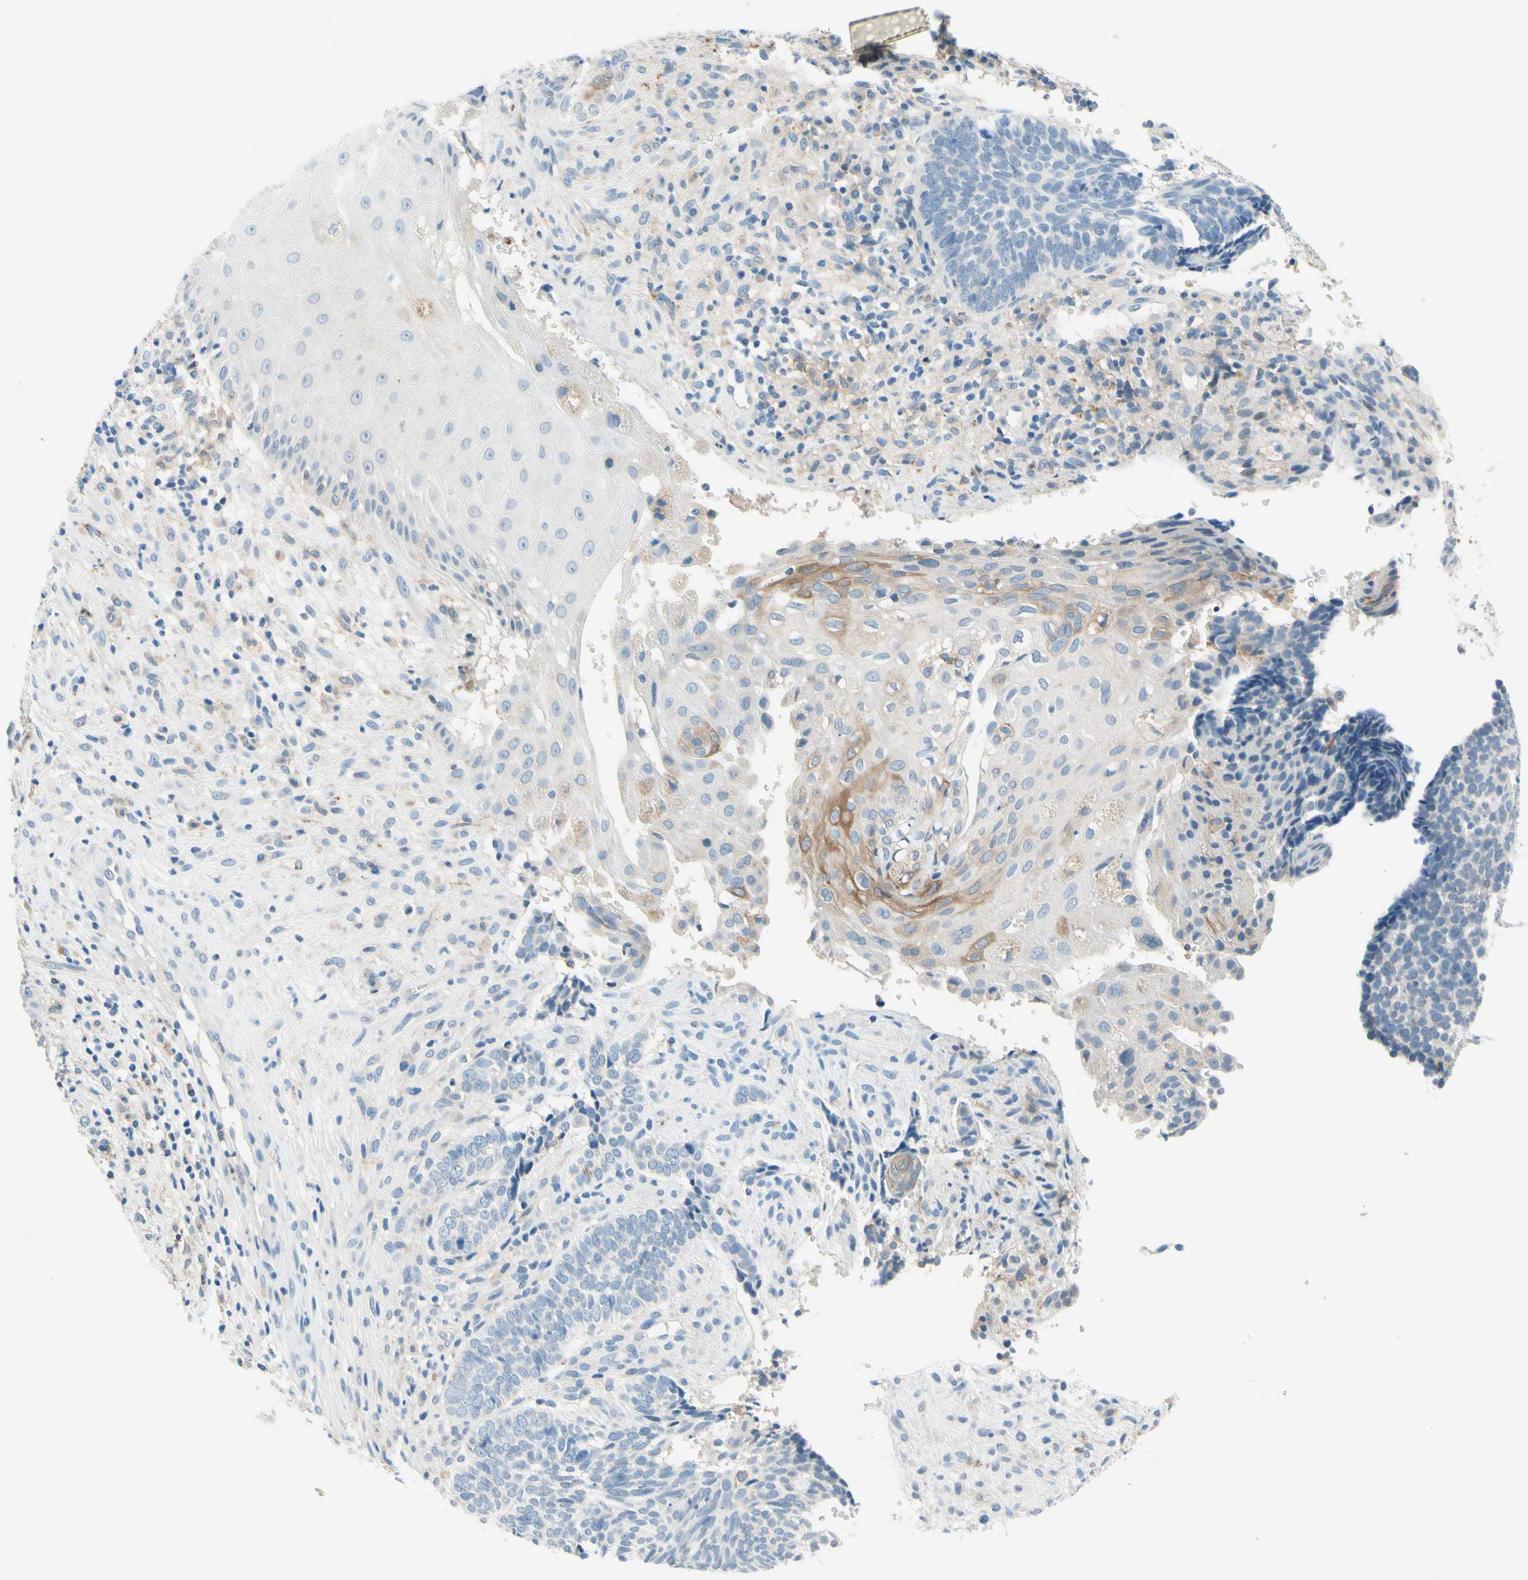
{"staining": {"intensity": "weak", "quantity": "<25%", "location": "cytoplasmic/membranous"}, "tissue": "skin cancer", "cell_type": "Tumor cells", "image_type": "cancer", "snomed": [{"axis": "morphology", "description": "Basal cell carcinoma"}, {"axis": "topography", "description": "Skin"}], "caption": "Immunohistochemical staining of basal cell carcinoma (skin) displays no significant positivity in tumor cells.", "gene": "SIGLEC9", "patient": {"sex": "male", "age": 84}}